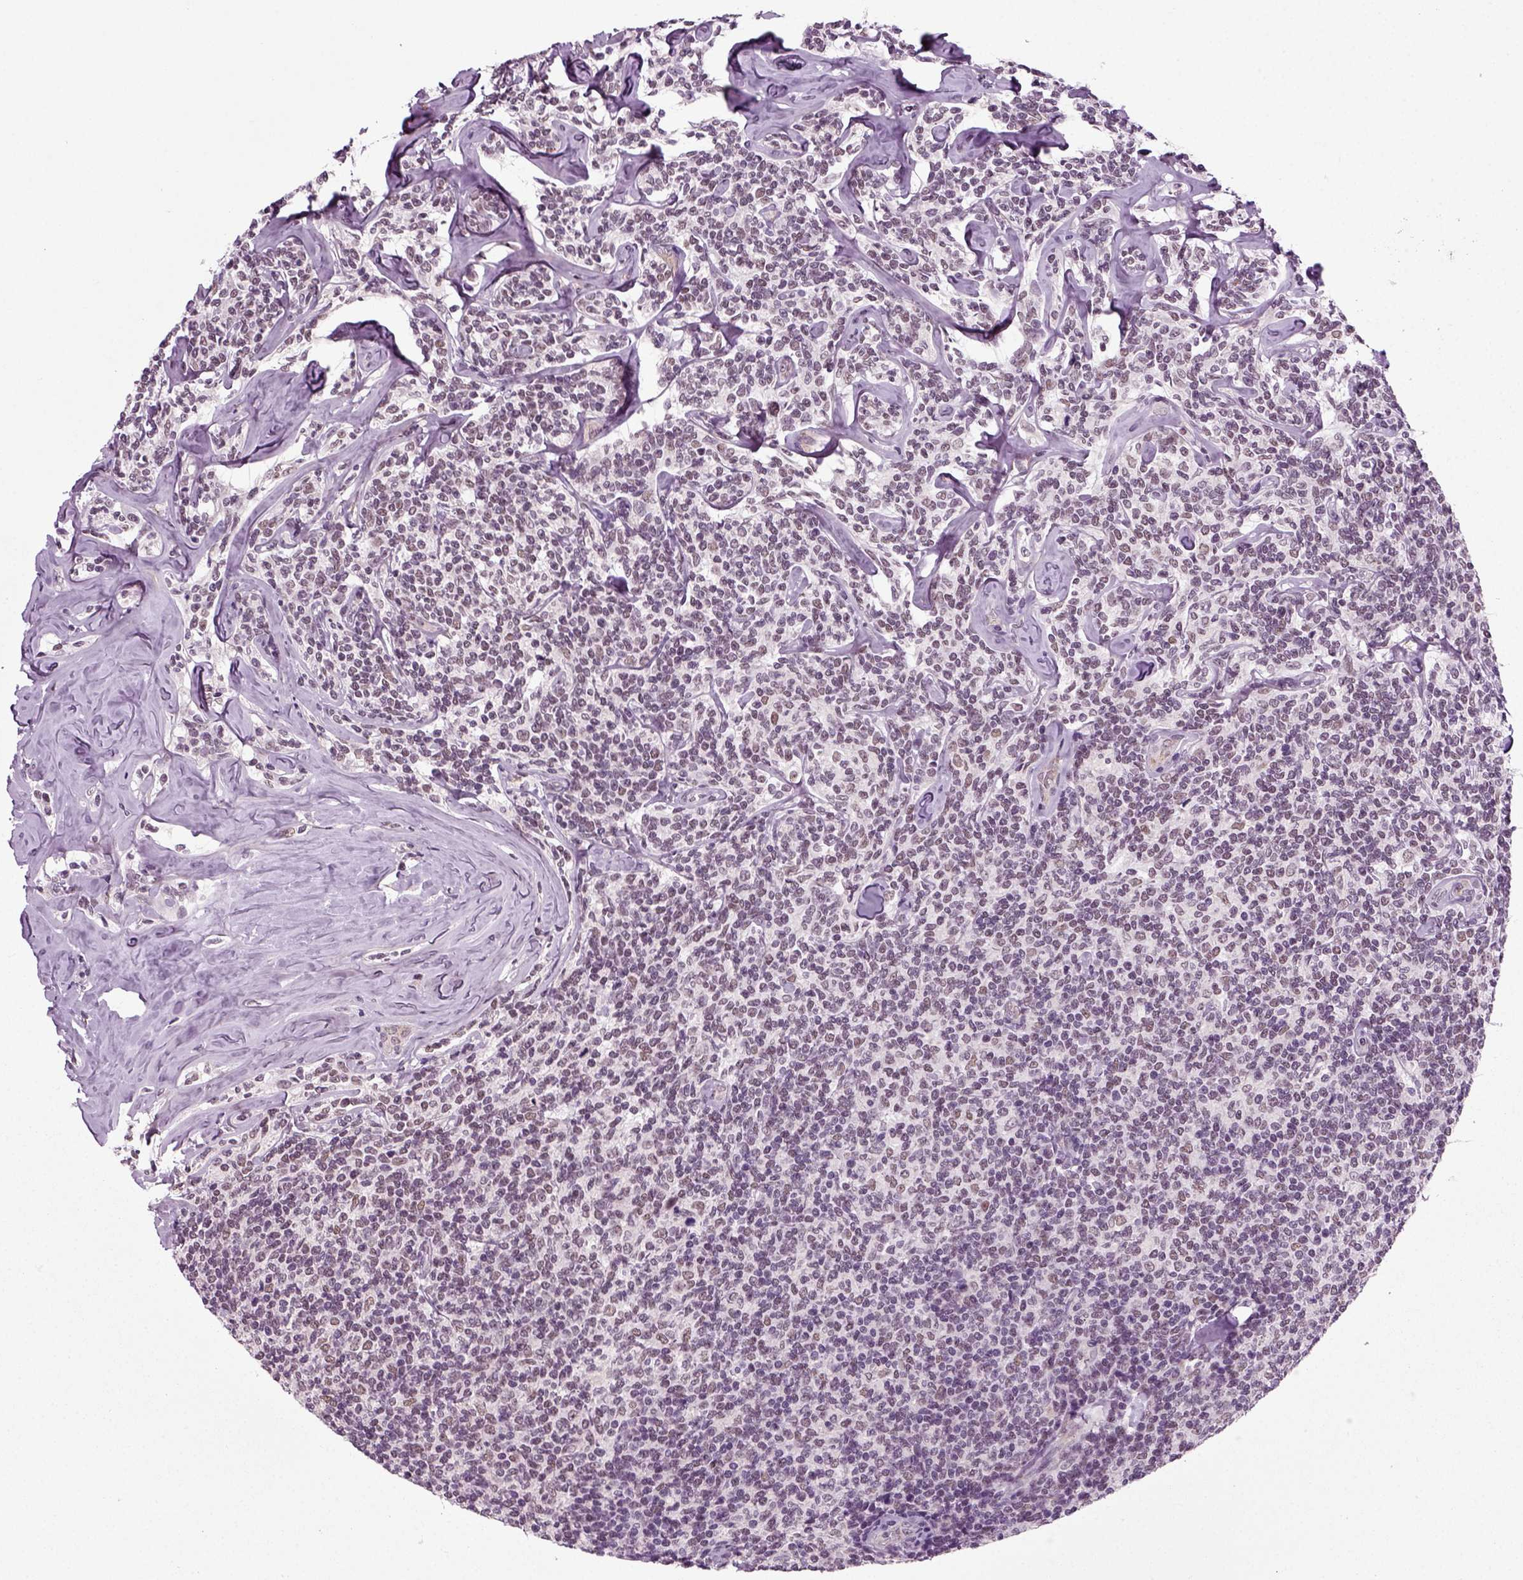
{"staining": {"intensity": "negative", "quantity": "none", "location": "none"}, "tissue": "lymphoma", "cell_type": "Tumor cells", "image_type": "cancer", "snomed": [{"axis": "morphology", "description": "Malignant lymphoma, non-Hodgkin's type, Low grade"}, {"axis": "topography", "description": "Lymph node"}], "caption": "Protein analysis of lymphoma displays no significant expression in tumor cells.", "gene": "RCOR3", "patient": {"sex": "female", "age": 56}}